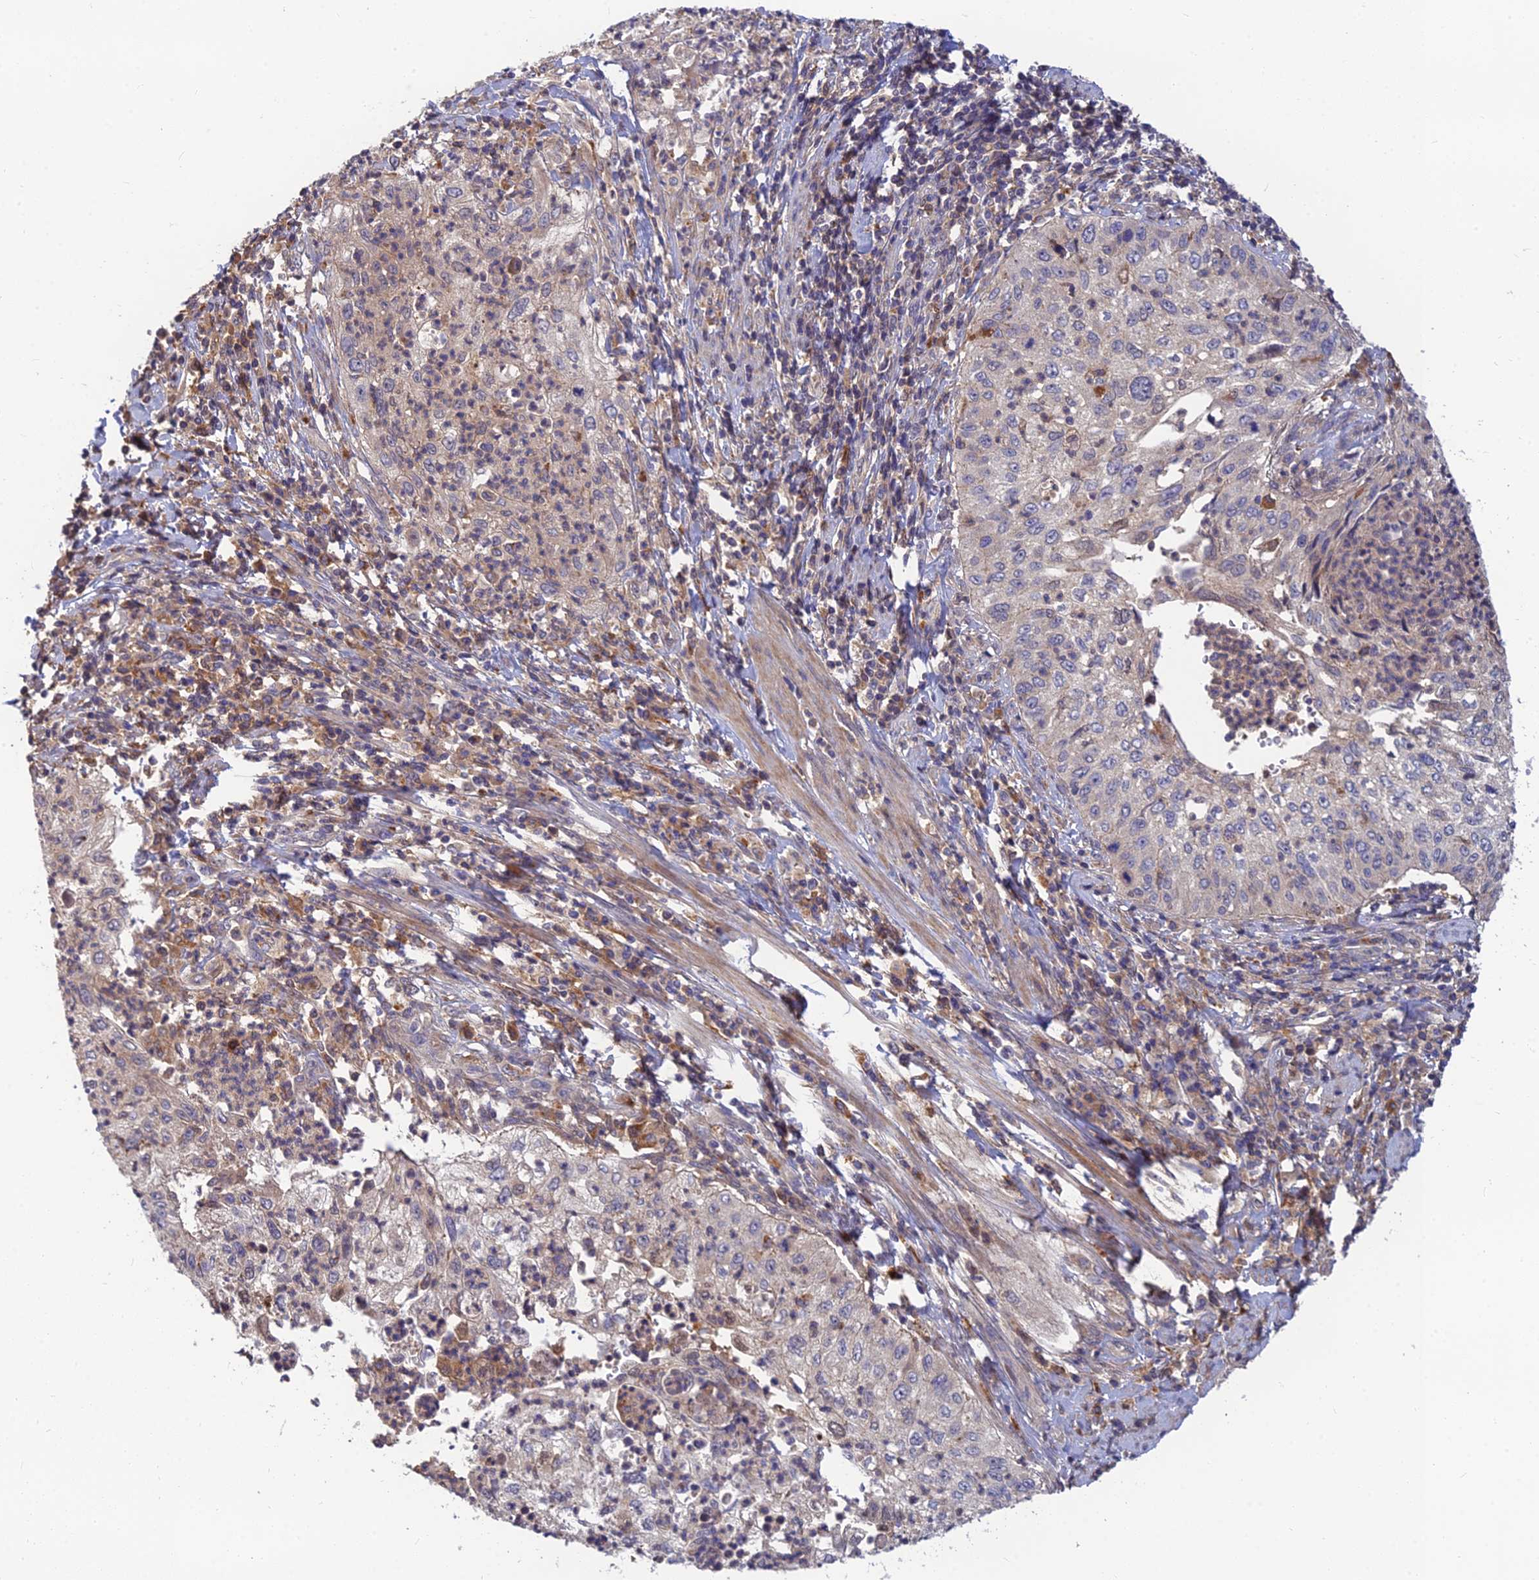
{"staining": {"intensity": "negative", "quantity": "none", "location": "none"}, "tissue": "cervical cancer", "cell_type": "Tumor cells", "image_type": "cancer", "snomed": [{"axis": "morphology", "description": "Squamous cell carcinoma, NOS"}, {"axis": "topography", "description": "Cervix"}], "caption": "Tumor cells are negative for protein expression in human cervical cancer (squamous cell carcinoma).", "gene": "FAM151B", "patient": {"sex": "female", "age": 30}}